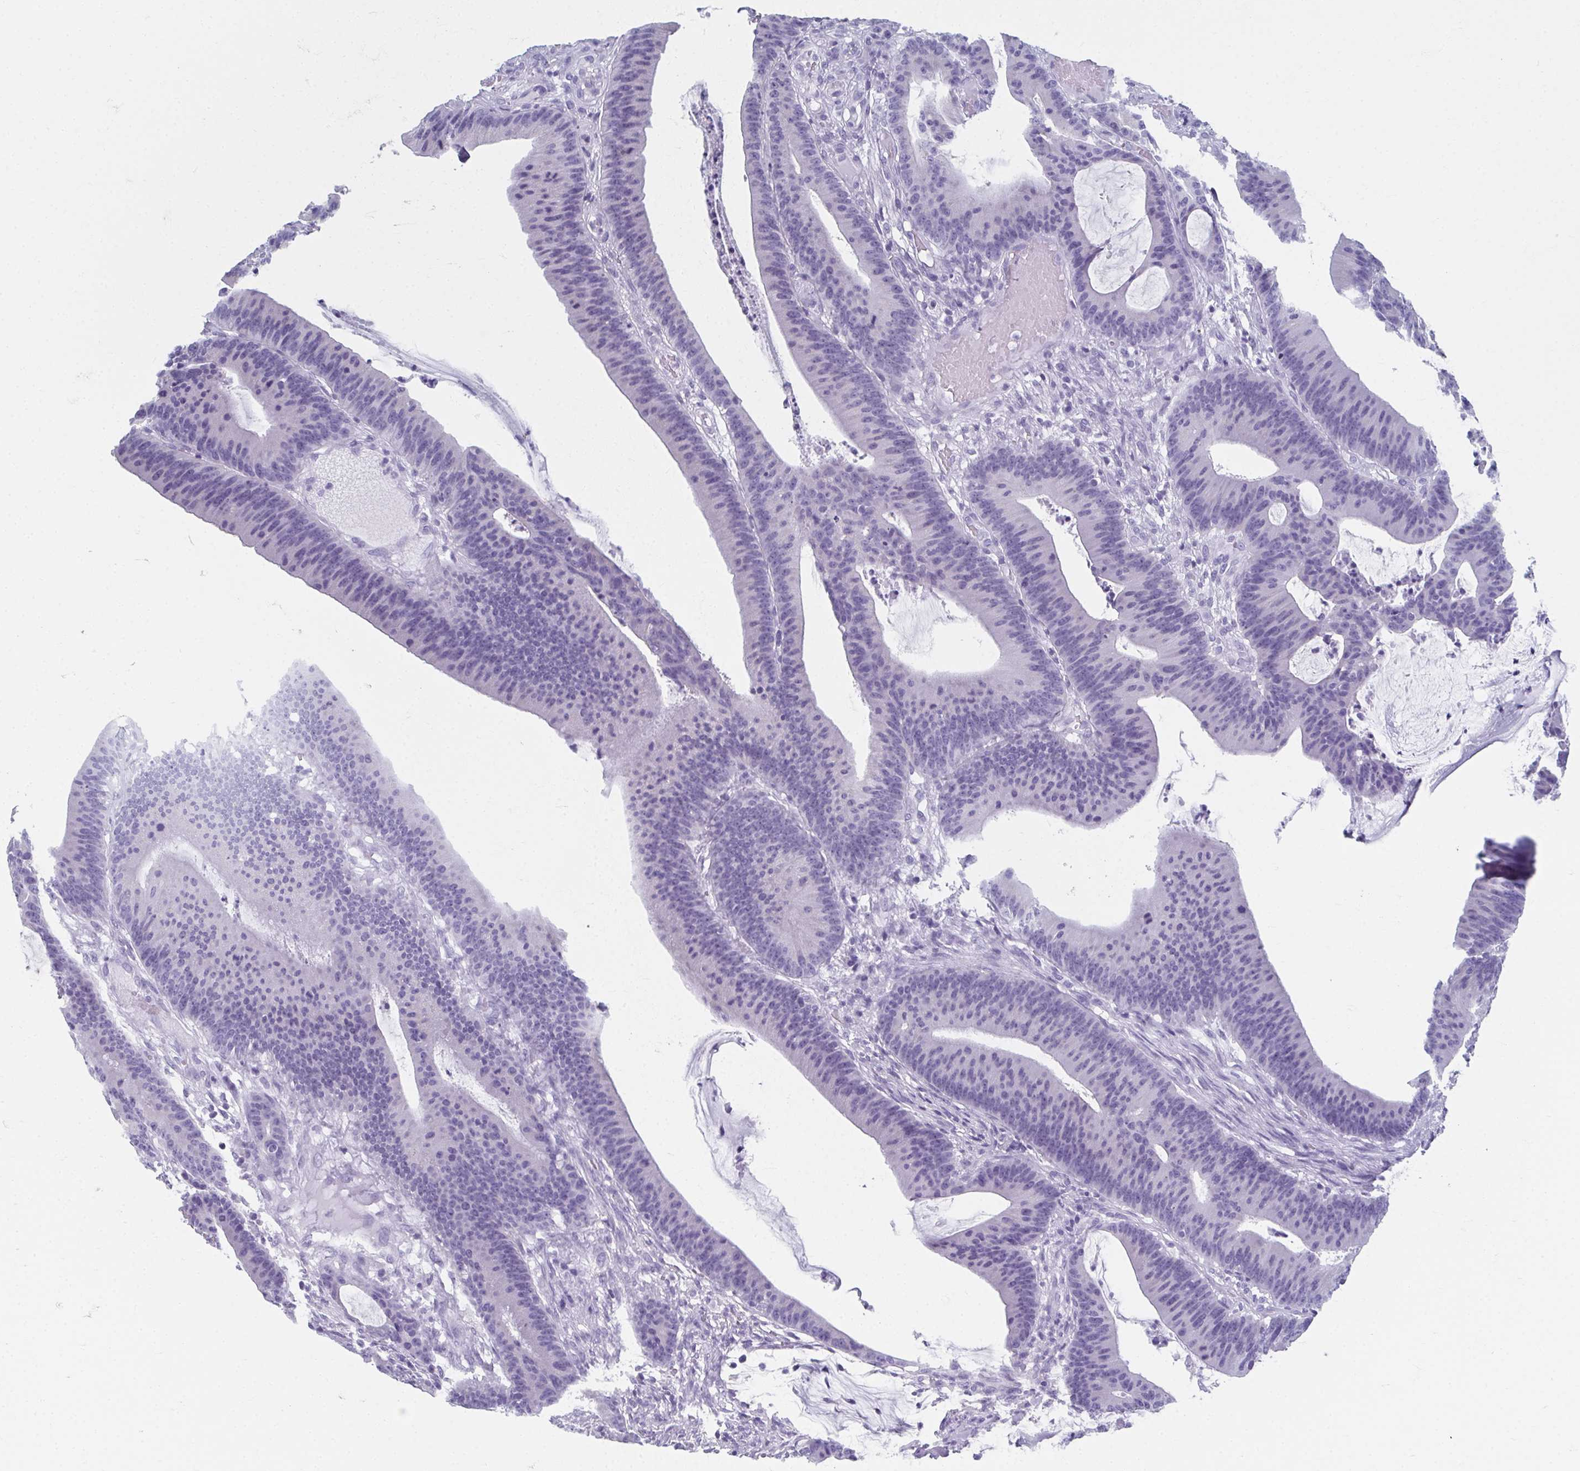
{"staining": {"intensity": "negative", "quantity": "none", "location": "none"}, "tissue": "colorectal cancer", "cell_type": "Tumor cells", "image_type": "cancer", "snomed": [{"axis": "morphology", "description": "Adenocarcinoma, NOS"}, {"axis": "topography", "description": "Colon"}], "caption": "DAB (3,3'-diaminobenzidine) immunohistochemical staining of colorectal adenocarcinoma displays no significant staining in tumor cells. (DAB immunohistochemistry visualized using brightfield microscopy, high magnification).", "gene": "GHRL", "patient": {"sex": "female", "age": 78}}